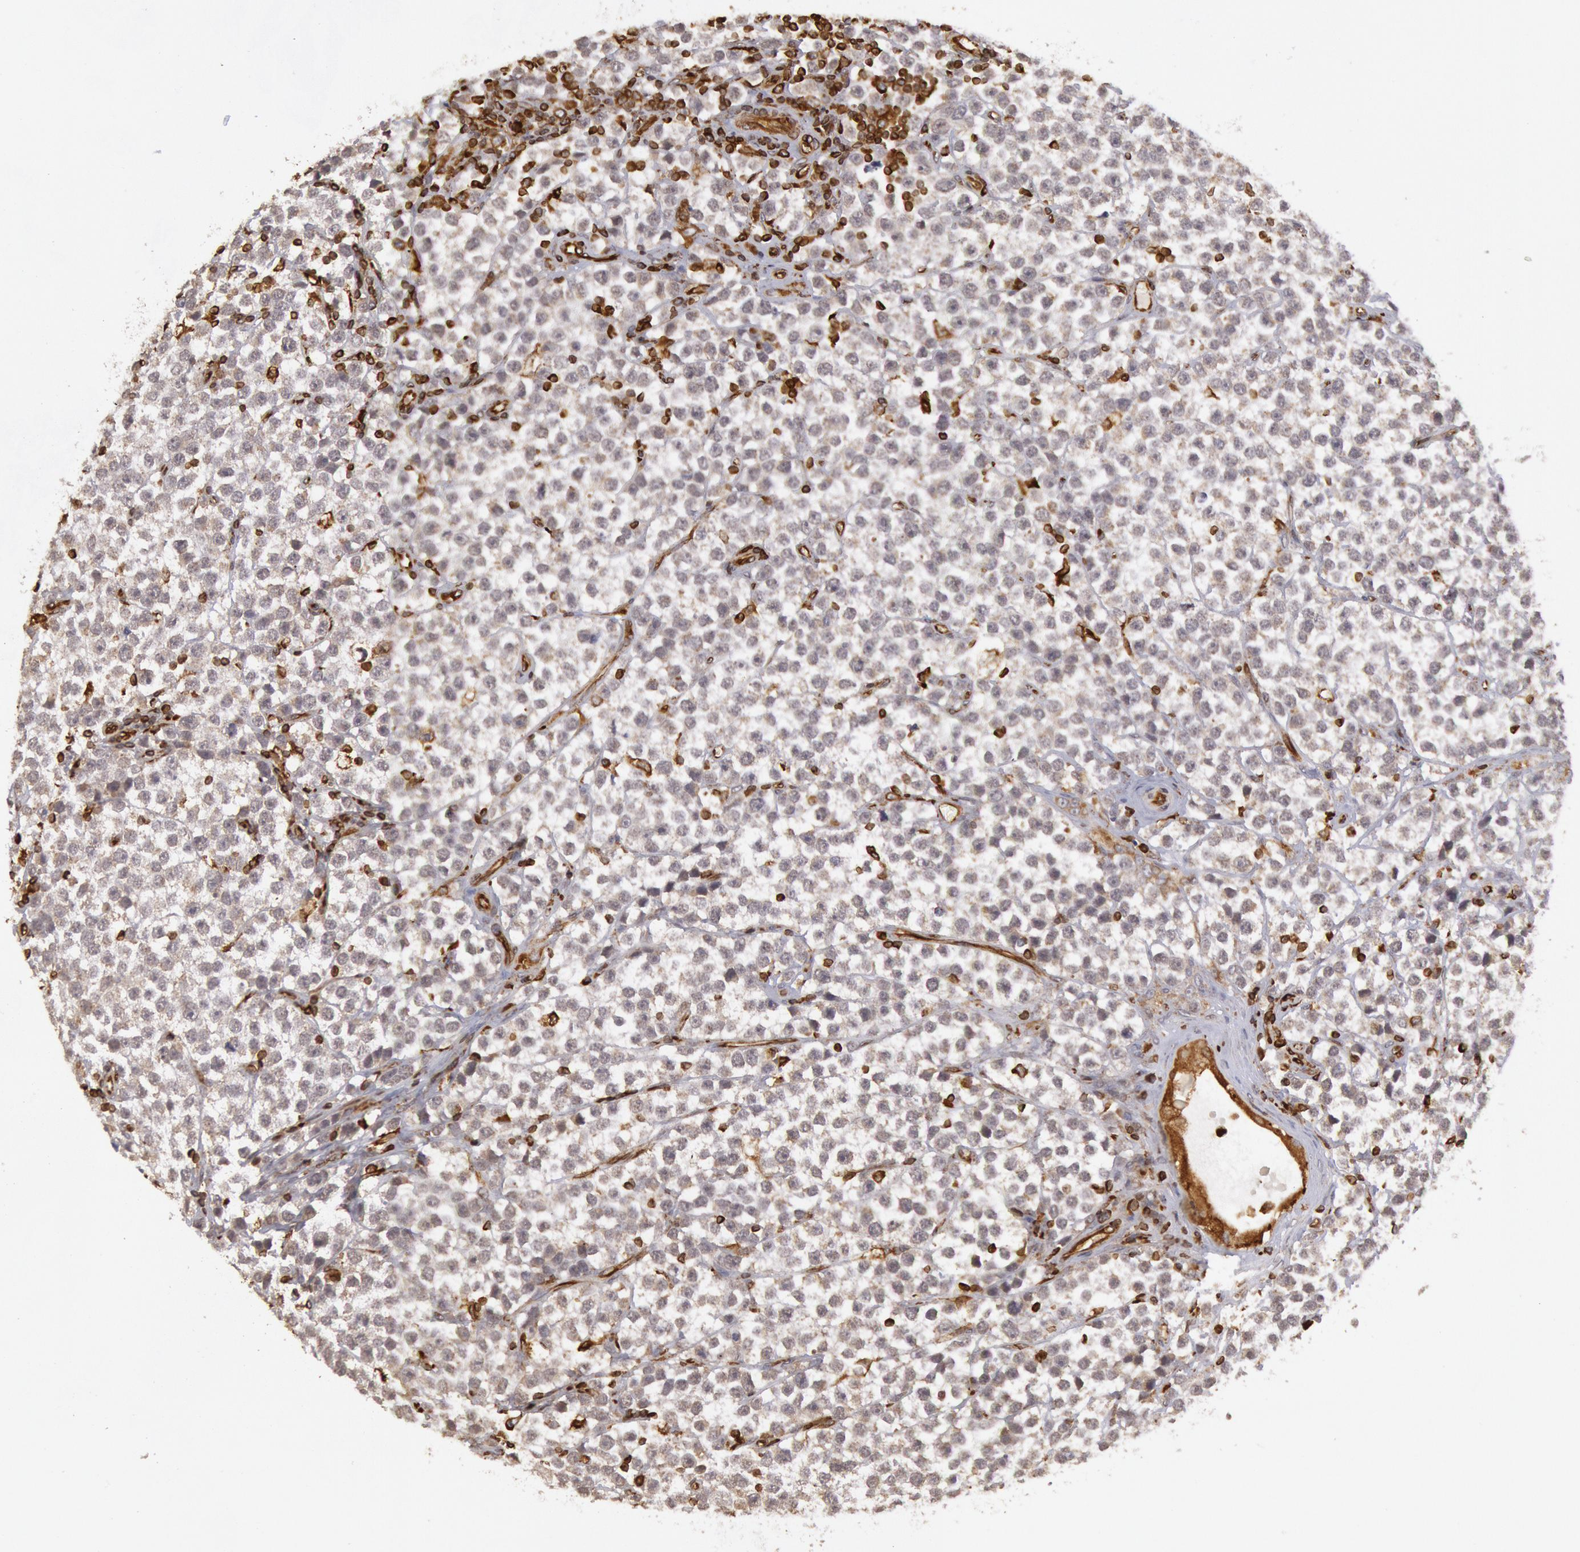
{"staining": {"intensity": "negative", "quantity": "none", "location": "none"}, "tissue": "testis cancer", "cell_type": "Tumor cells", "image_type": "cancer", "snomed": [{"axis": "morphology", "description": "Seminoma, NOS"}, {"axis": "topography", "description": "Testis"}], "caption": "This is a histopathology image of immunohistochemistry (IHC) staining of testis cancer, which shows no positivity in tumor cells.", "gene": "TAP2", "patient": {"sex": "male", "age": 25}}